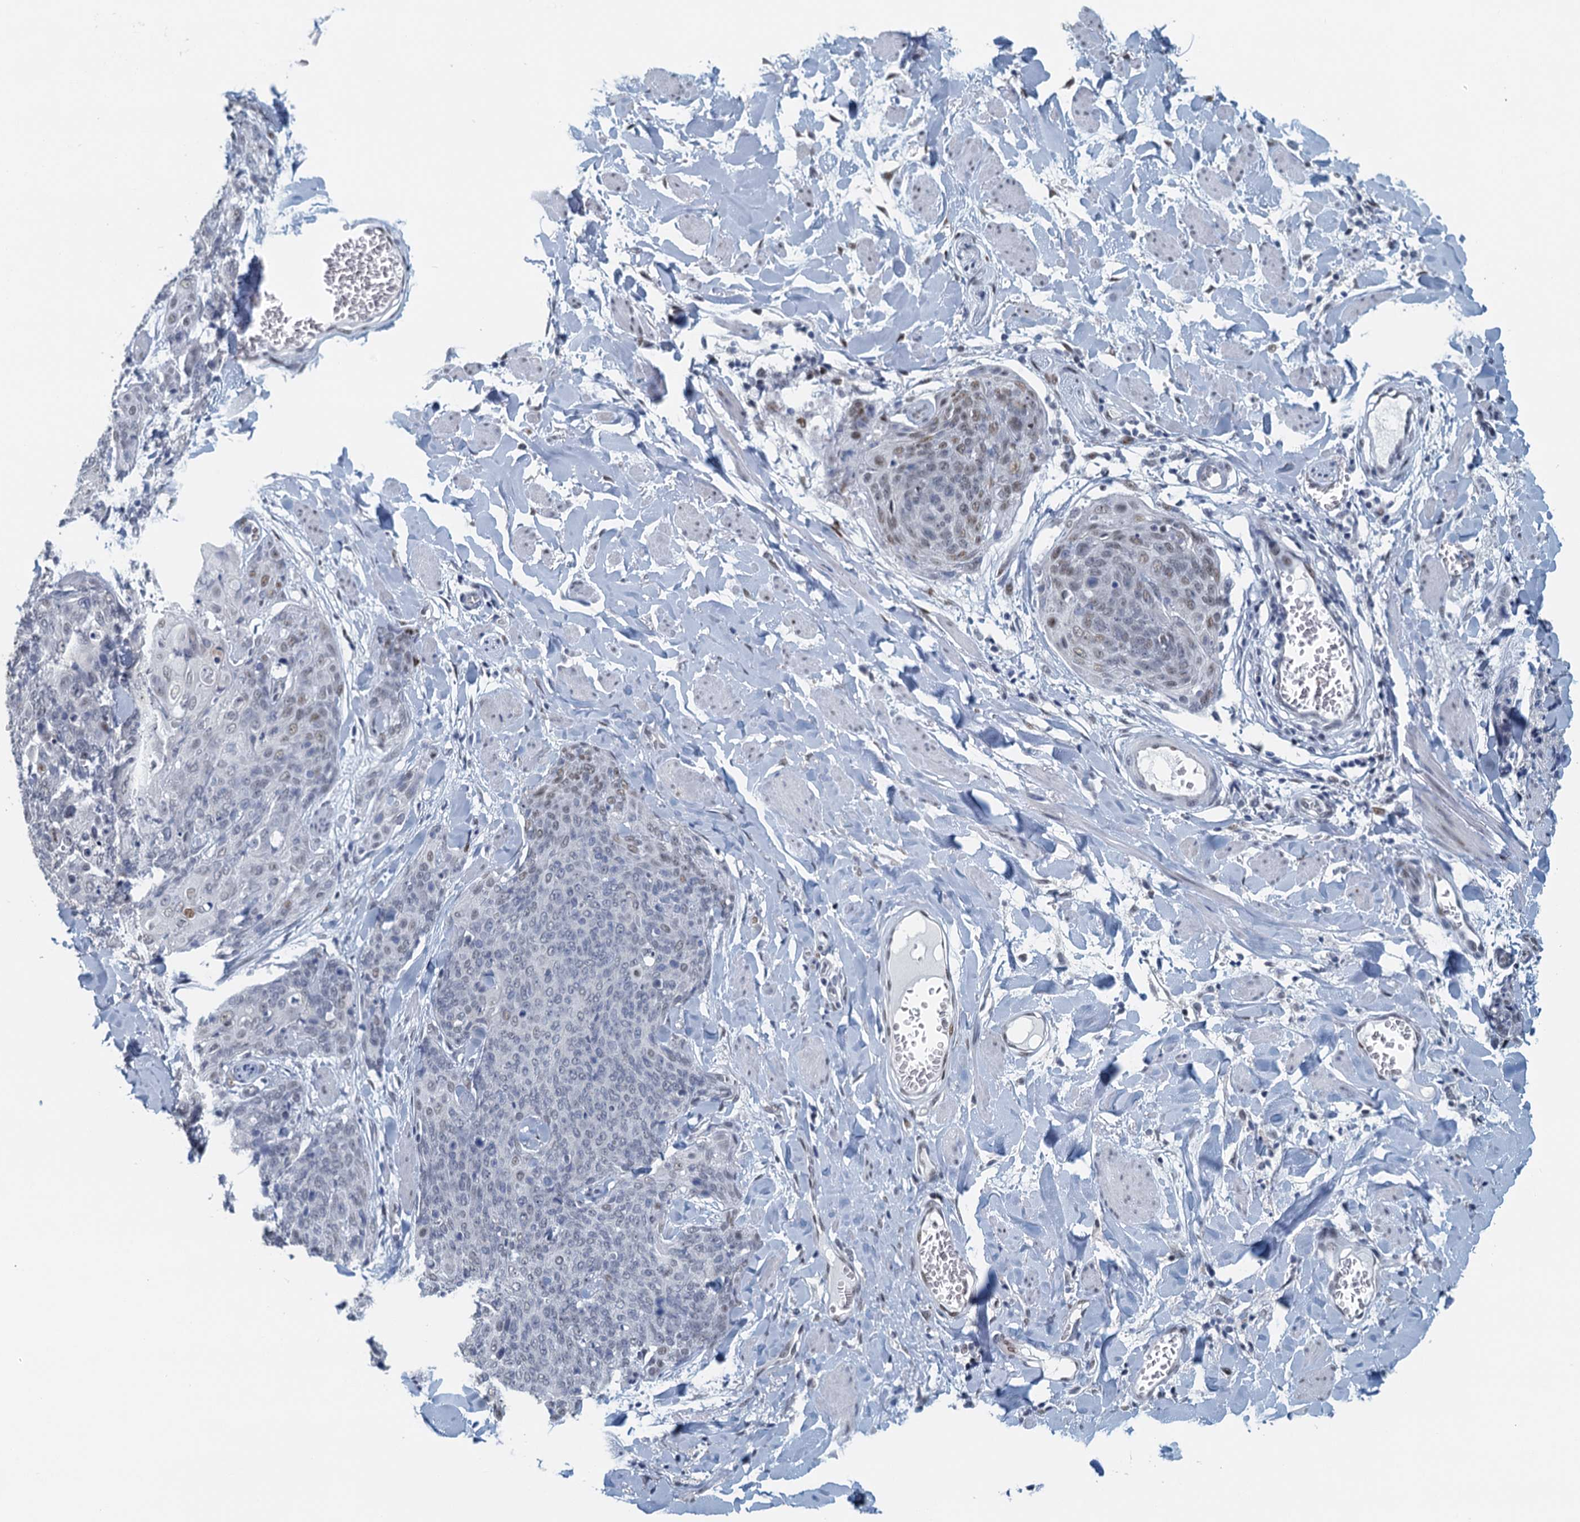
{"staining": {"intensity": "weak", "quantity": "<25%", "location": "nuclear"}, "tissue": "skin cancer", "cell_type": "Tumor cells", "image_type": "cancer", "snomed": [{"axis": "morphology", "description": "Squamous cell carcinoma, NOS"}, {"axis": "topography", "description": "Skin"}, {"axis": "topography", "description": "Vulva"}], "caption": "The photomicrograph demonstrates no significant staining in tumor cells of squamous cell carcinoma (skin).", "gene": "TTLL9", "patient": {"sex": "female", "age": 85}}